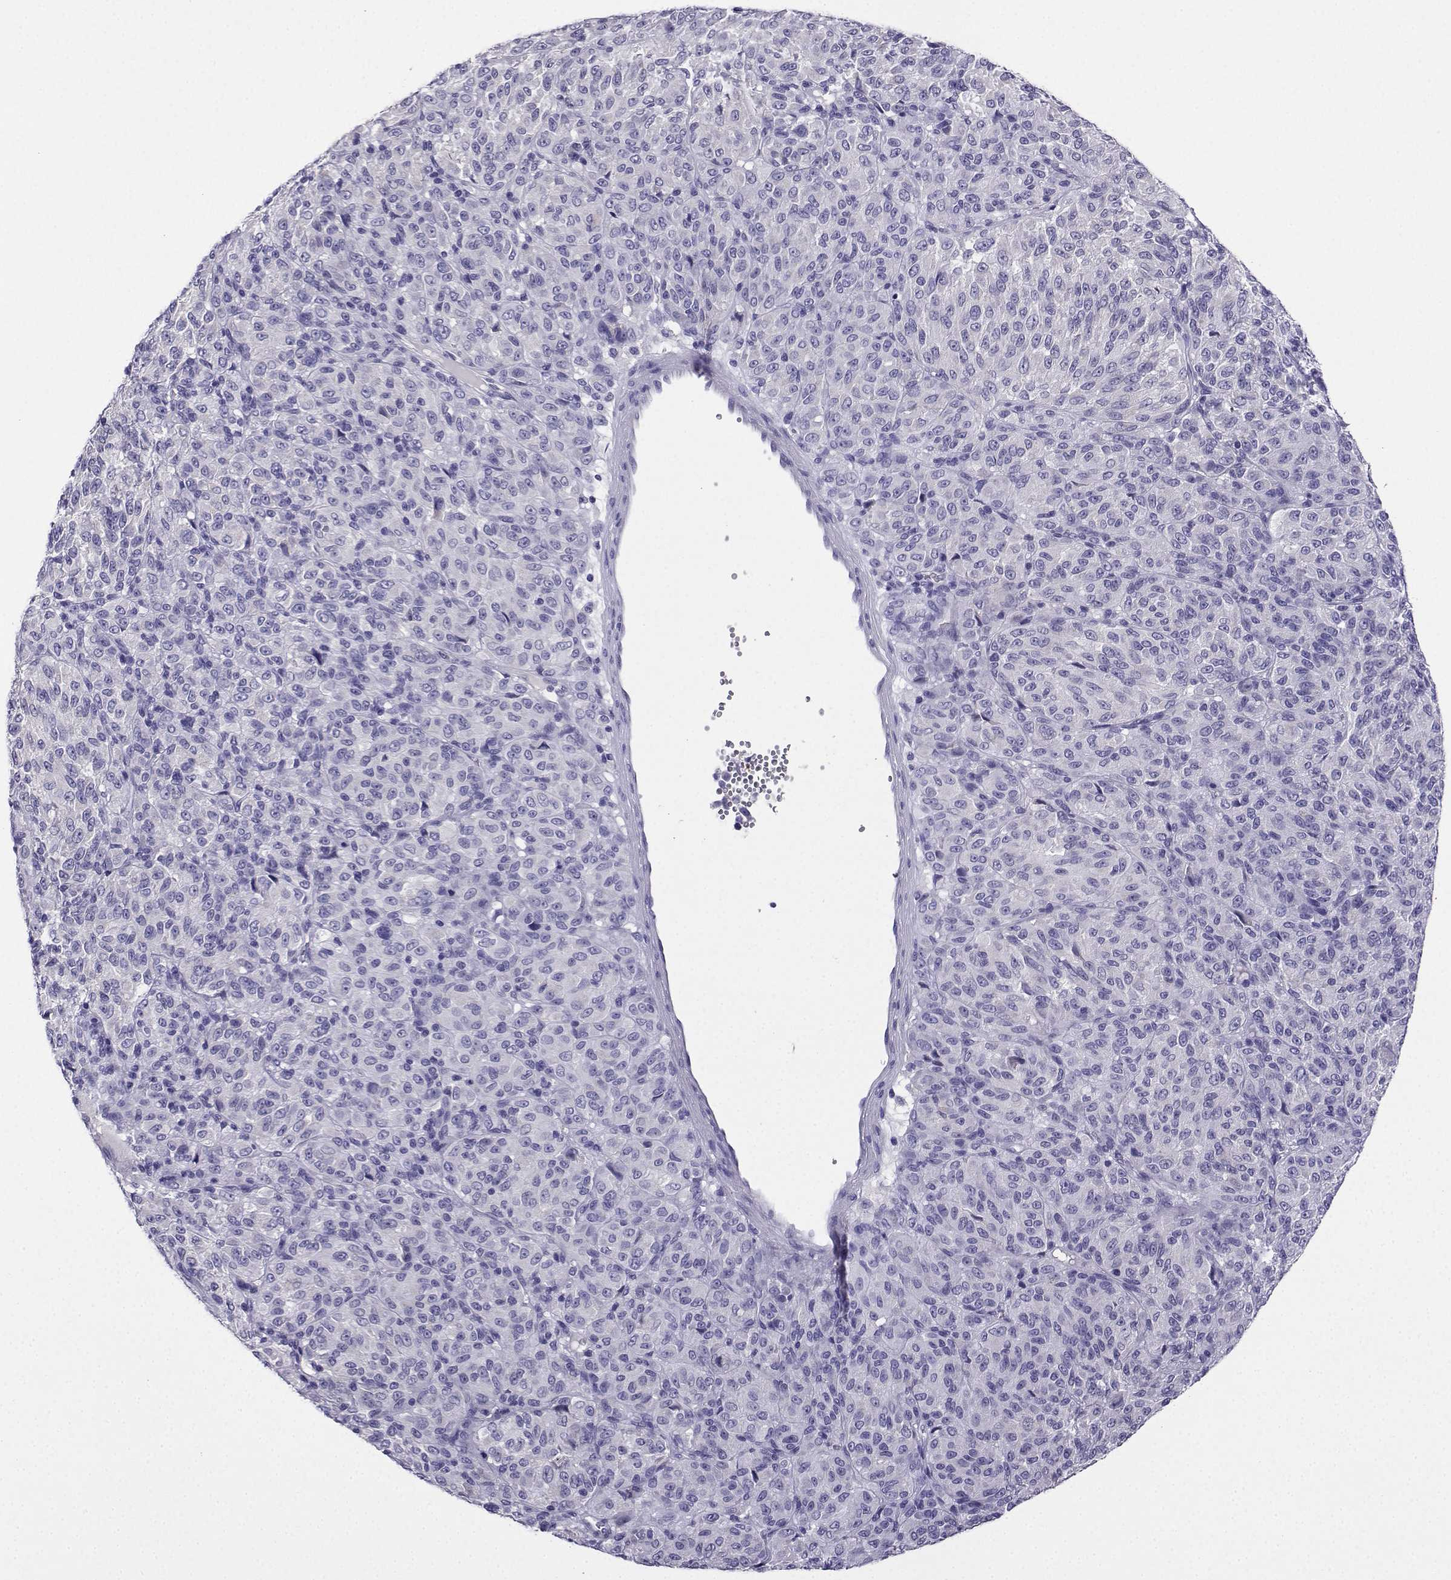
{"staining": {"intensity": "negative", "quantity": "none", "location": "none"}, "tissue": "melanoma", "cell_type": "Tumor cells", "image_type": "cancer", "snomed": [{"axis": "morphology", "description": "Malignant melanoma, Metastatic site"}, {"axis": "topography", "description": "Brain"}], "caption": "Immunohistochemical staining of melanoma demonstrates no significant staining in tumor cells.", "gene": "LINGO1", "patient": {"sex": "female", "age": 56}}